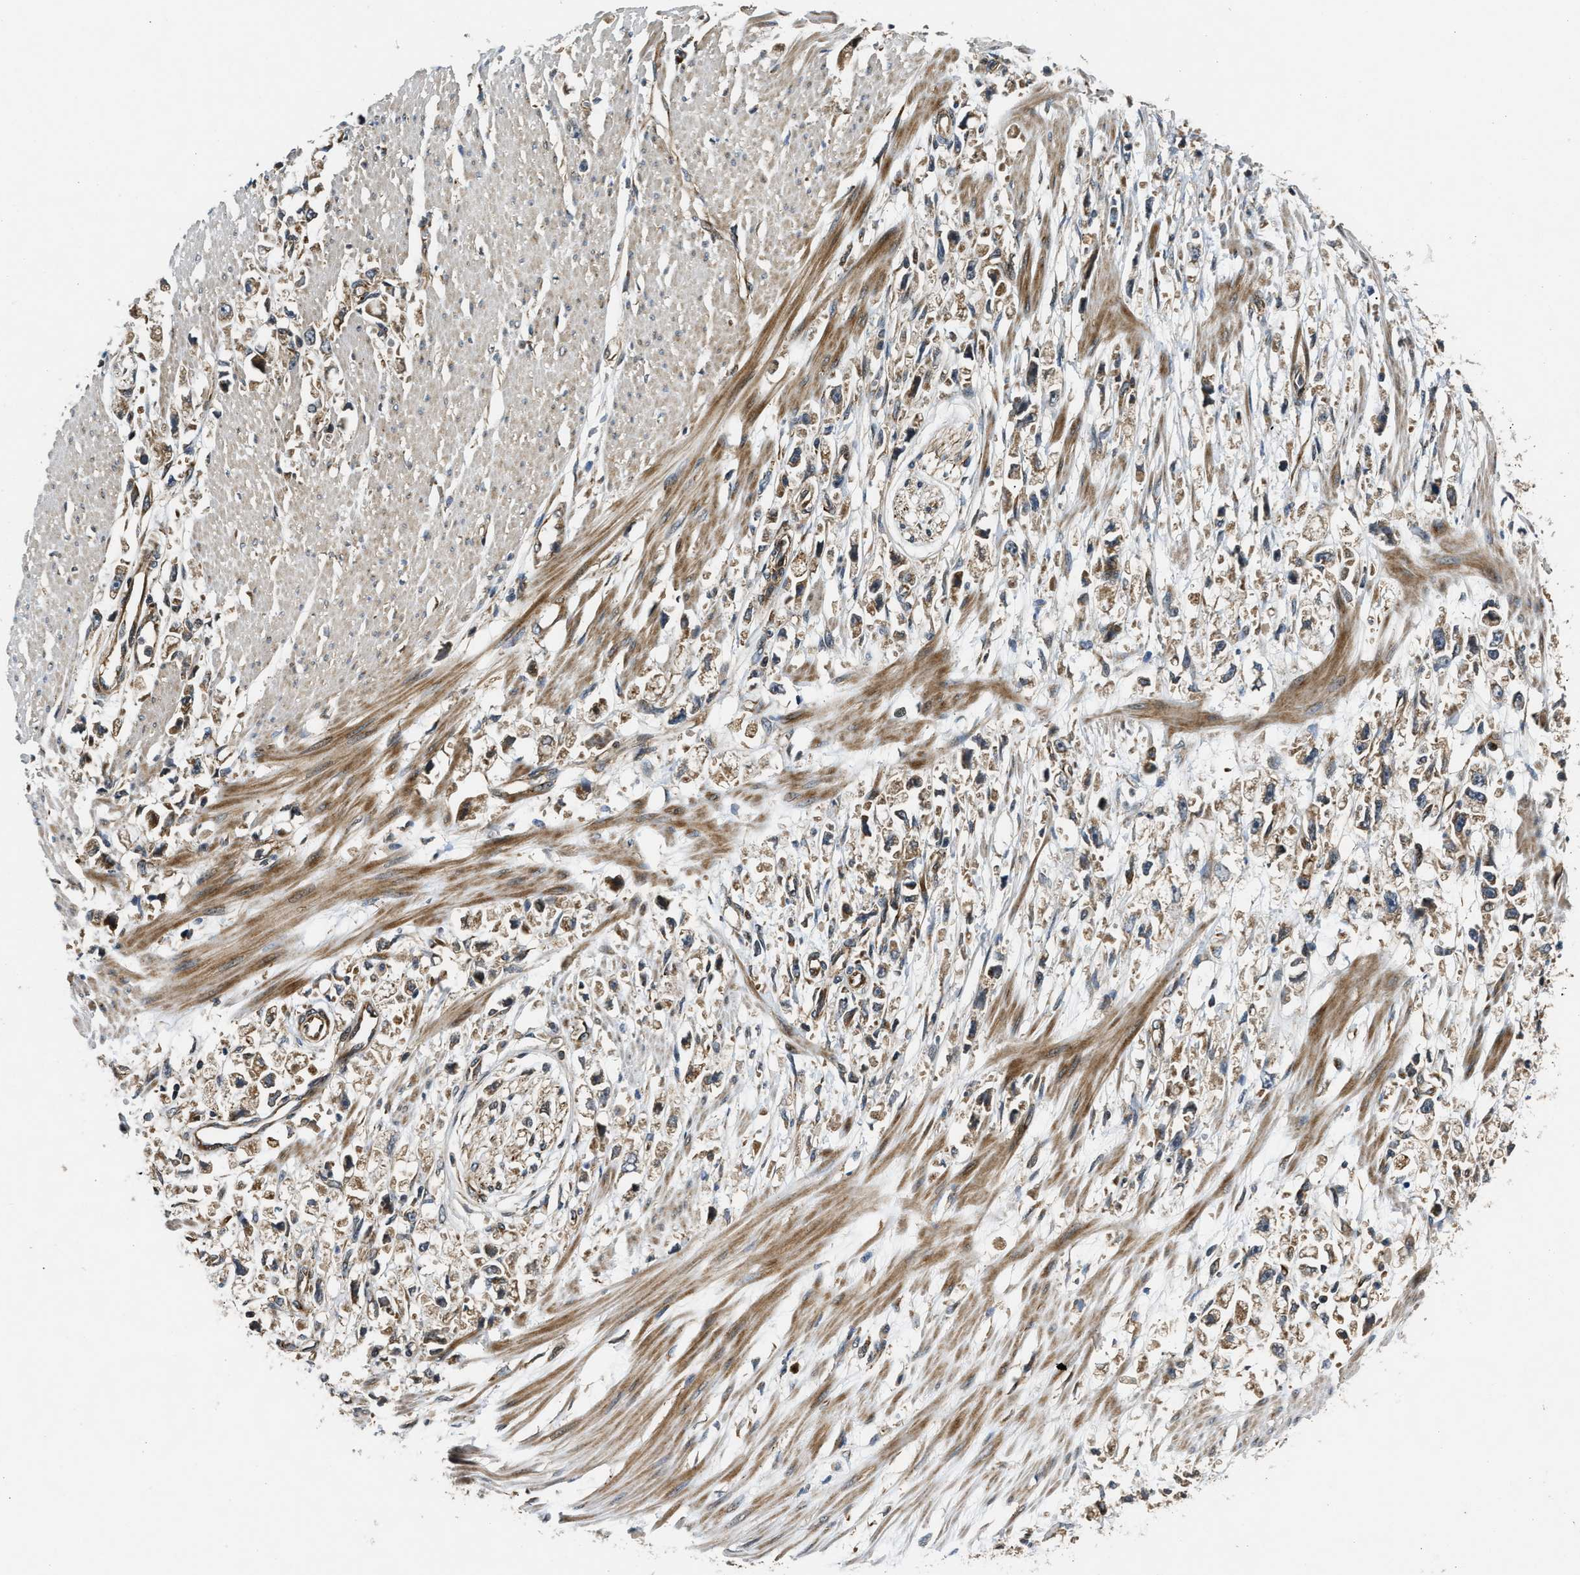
{"staining": {"intensity": "moderate", "quantity": ">75%", "location": "cytoplasmic/membranous"}, "tissue": "stomach cancer", "cell_type": "Tumor cells", "image_type": "cancer", "snomed": [{"axis": "morphology", "description": "Adenocarcinoma, NOS"}, {"axis": "topography", "description": "Stomach"}], "caption": "This photomicrograph exhibits immunohistochemistry staining of stomach cancer (adenocarcinoma), with medium moderate cytoplasmic/membranous positivity in about >75% of tumor cells.", "gene": "PNPLA8", "patient": {"sex": "female", "age": 59}}